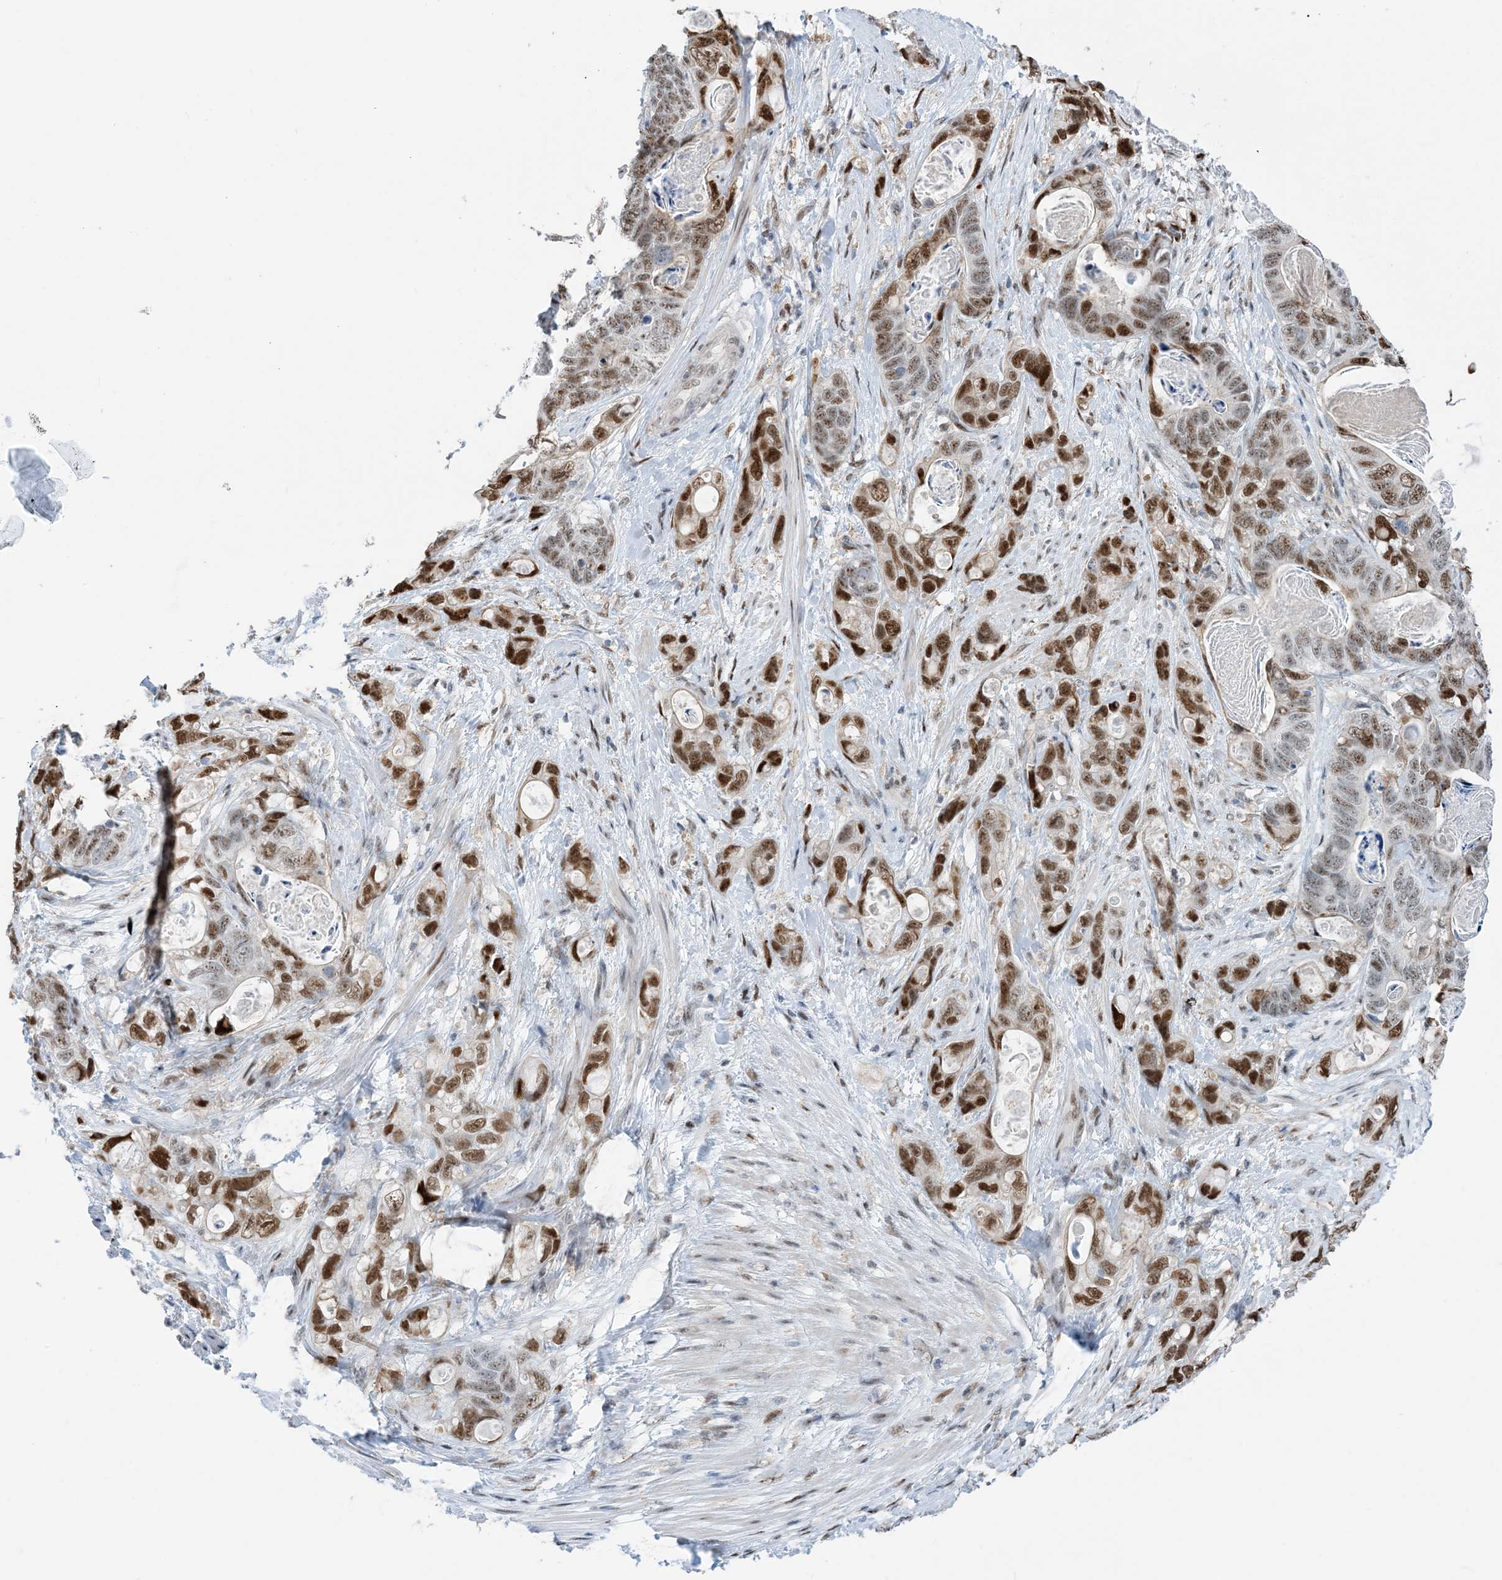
{"staining": {"intensity": "moderate", "quantity": ">75%", "location": "nuclear"}, "tissue": "stomach cancer", "cell_type": "Tumor cells", "image_type": "cancer", "snomed": [{"axis": "morphology", "description": "Normal tissue, NOS"}, {"axis": "morphology", "description": "Adenocarcinoma, NOS"}, {"axis": "topography", "description": "Stomach"}], "caption": "Immunohistochemistry of stomach cancer (adenocarcinoma) demonstrates medium levels of moderate nuclear expression in about >75% of tumor cells.", "gene": "HEMK1", "patient": {"sex": "female", "age": 89}}